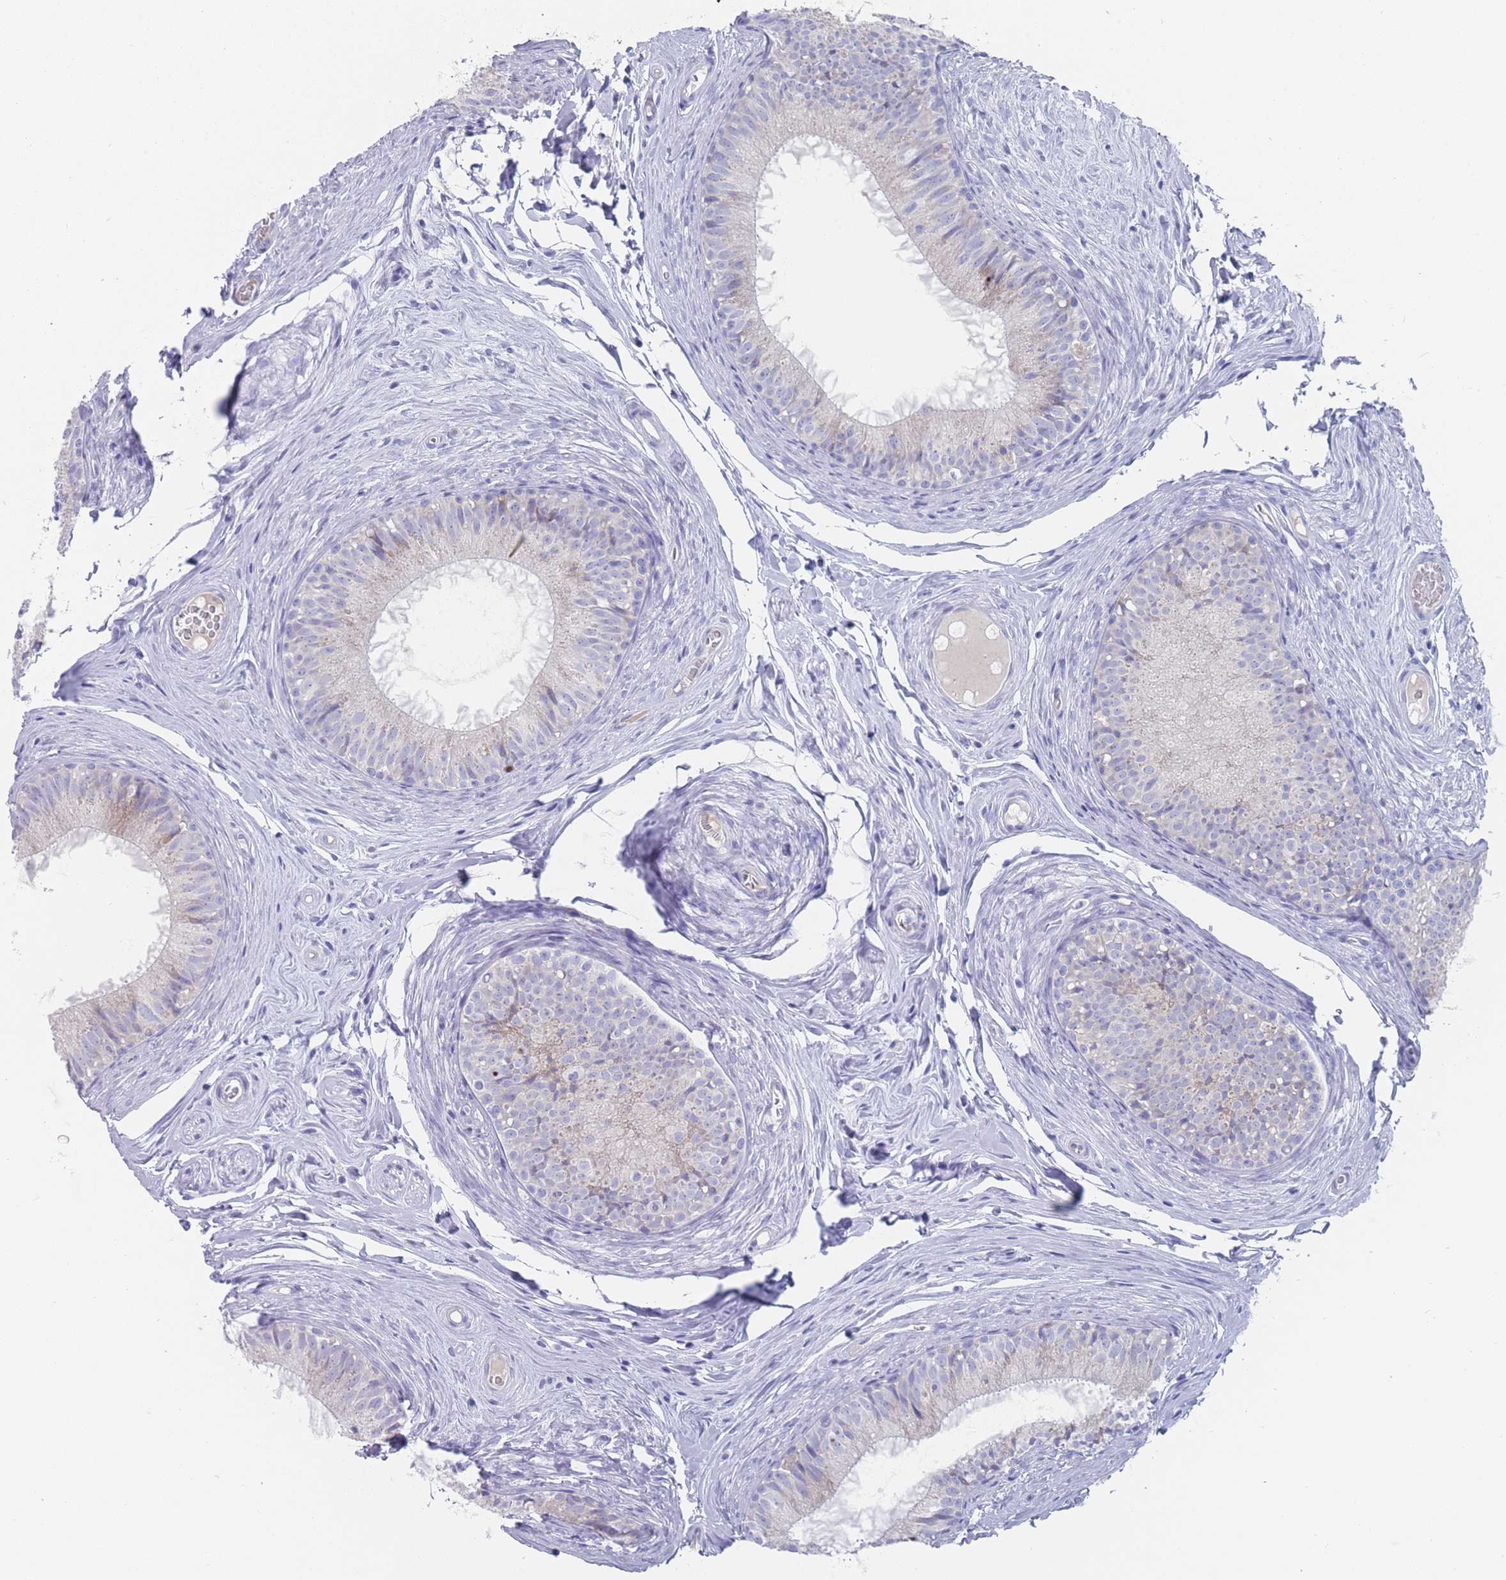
{"staining": {"intensity": "negative", "quantity": "none", "location": "none"}, "tissue": "epididymis", "cell_type": "Glandular cells", "image_type": "normal", "snomed": [{"axis": "morphology", "description": "Normal tissue, NOS"}, {"axis": "topography", "description": "Epididymis"}], "caption": "Immunohistochemistry (IHC) of unremarkable epididymis exhibits no expression in glandular cells. Nuclei are stained in blue.", "gene": "ST8SIA5", "patient": {"sex": "male", "age": 25}}